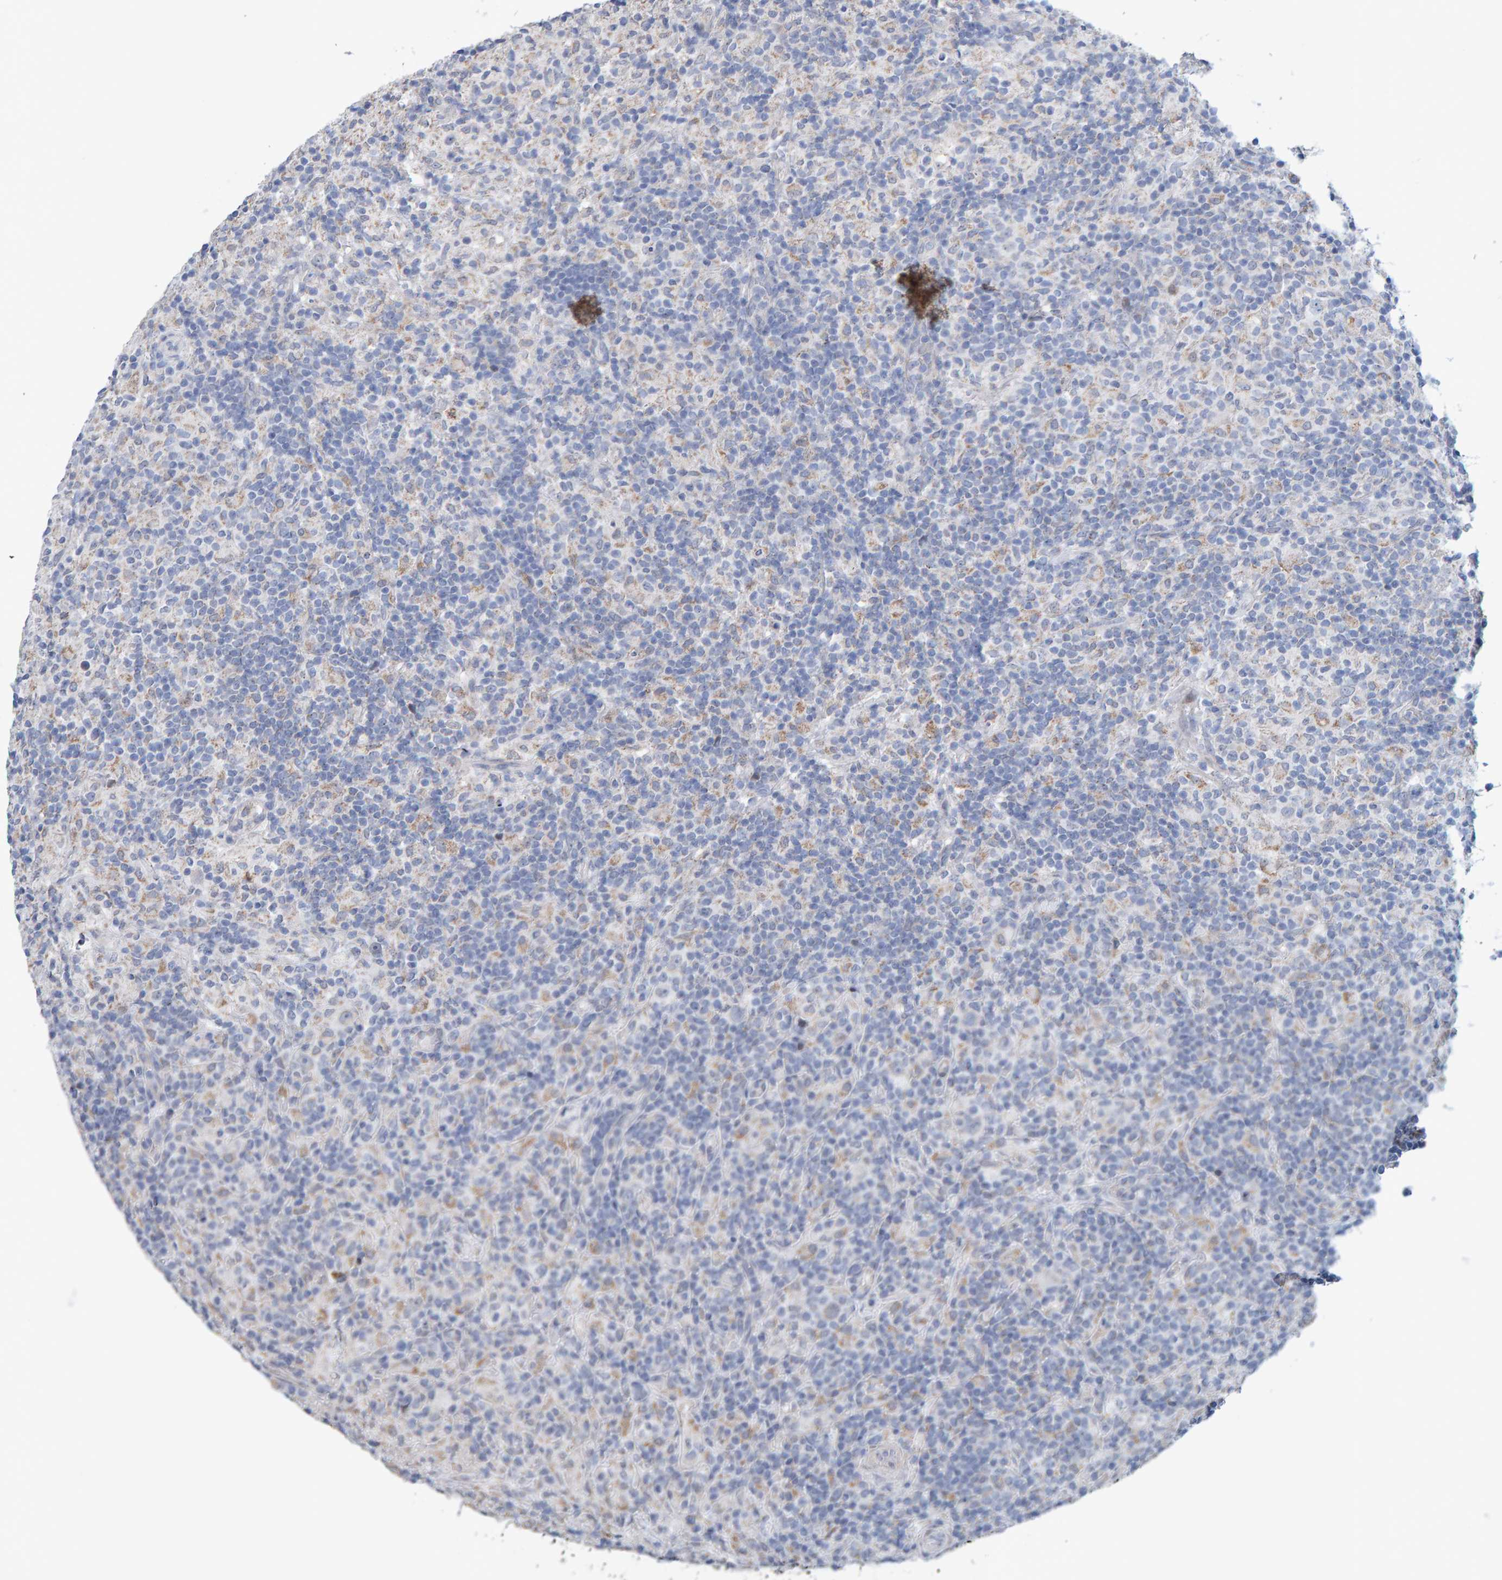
{"staining": {"intensity": "negative", "quantity": "none", "location": "none"}, "tissue": "lymphoma", "cell_type": "Tumor cells", "image_type": "cancer", "snomed": [{"axis": "morphology", "description": "Hodgkin's disease, NOS"}, {"axis": "topography", "description": "Lymph node"}], "caption": "IHC image of Hodgkin's disease stained for a protein (brown), which exhibits no positivity in tumor cells.", "gene": "USP43", "patient": {"sex": "male", "age": 70}}